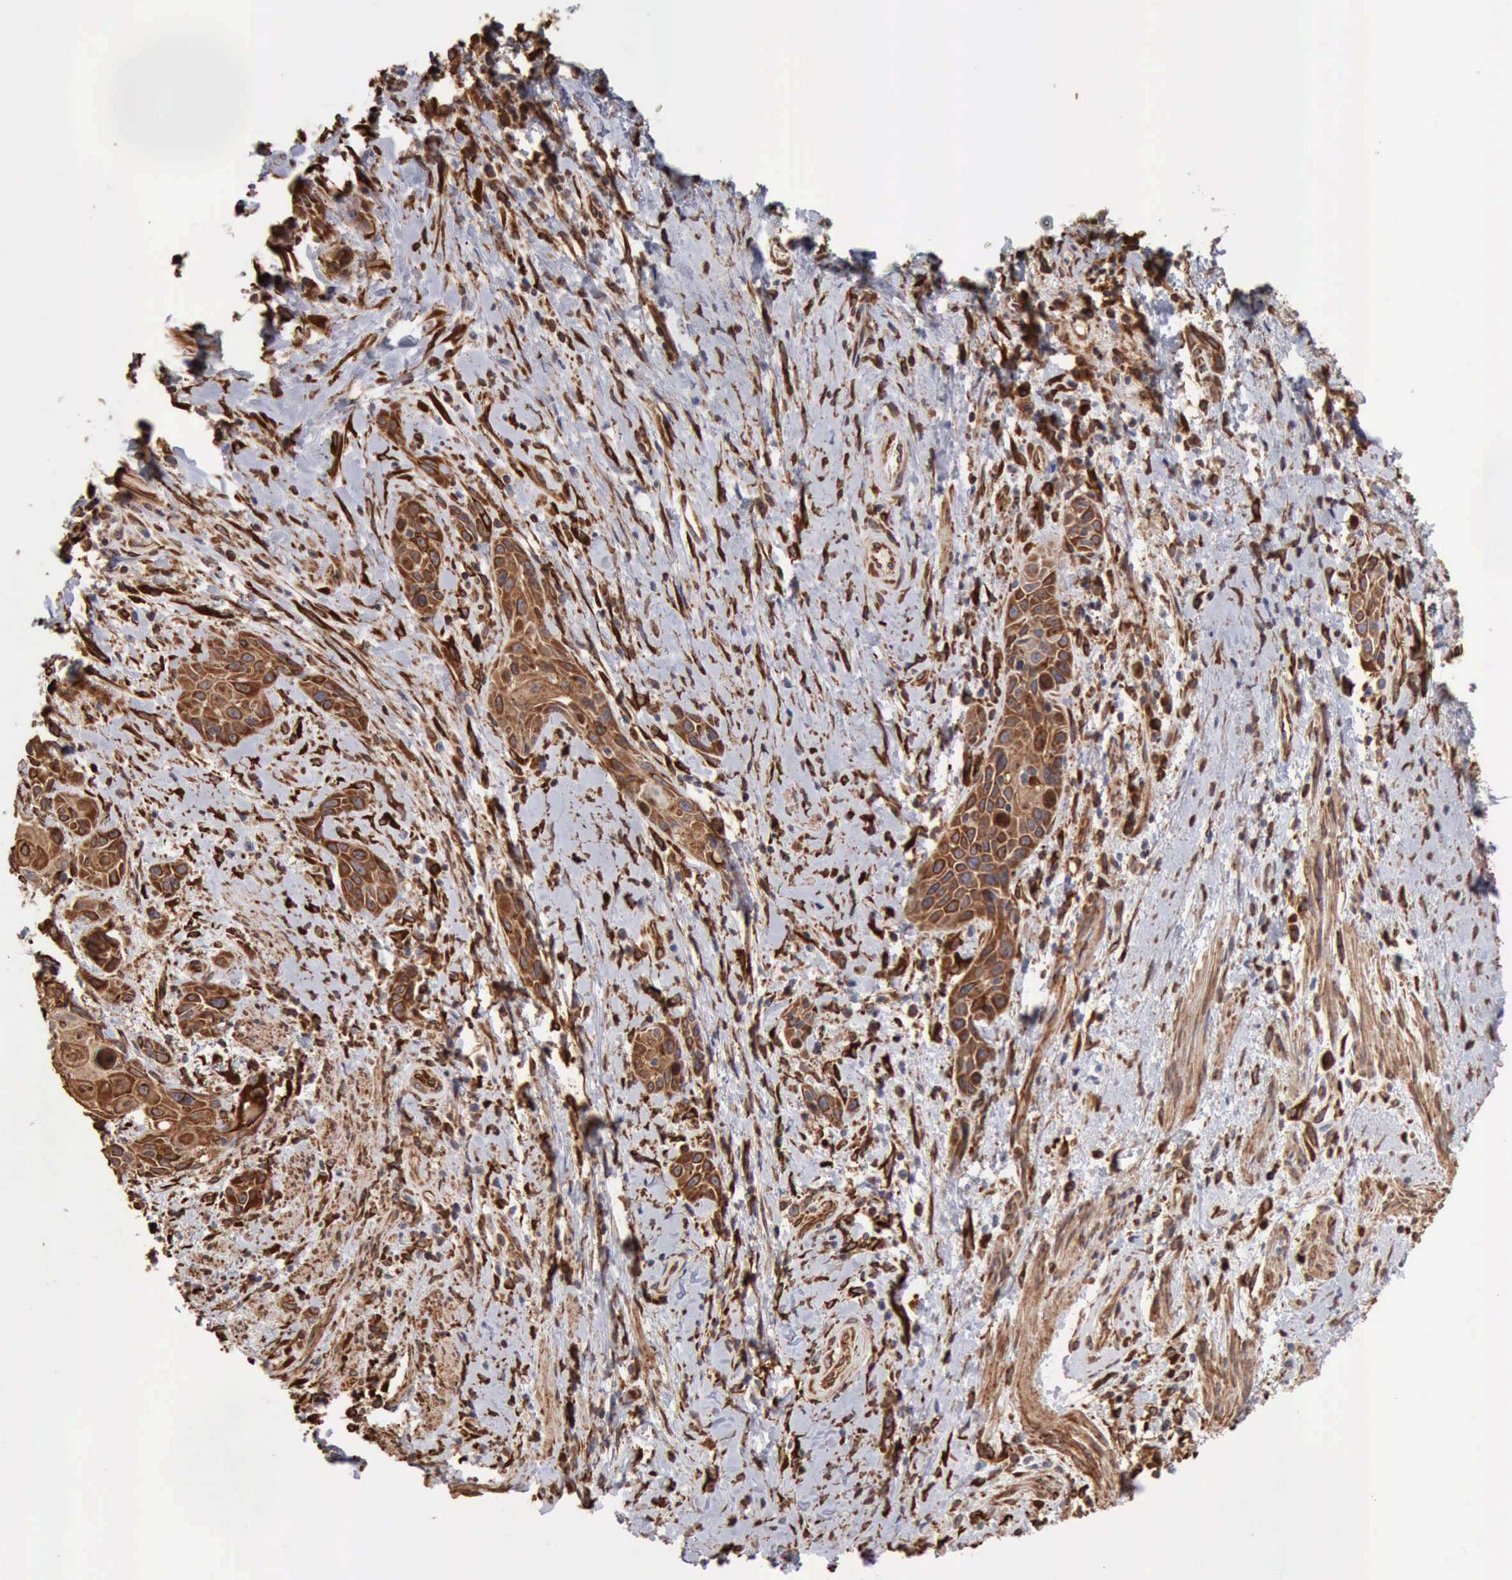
{"staining": {"intensity": "strong", "quantity": ">75%", "location": "cytoplasmic/membranous"}, "tissue": "skin cancer", "cell_type": "Tumor cells", "image_type": "cancer", "snomed": [{"axis": "morphology", "description": "Squamous cell carcinoma, NOS"}, {"axis": "topography", "description": "Skin"}, {"axis": "topography", "description": "Anal"}], "caption": "DAB immunohistochemical staining of human squamous cell carcinoma (skin) exhibits strong cytoplasmic/membranous protein positivity in approximately >75% of tumor cells.", "gene": "APOL2", "patient": {"sex": "male", "age": 64}}